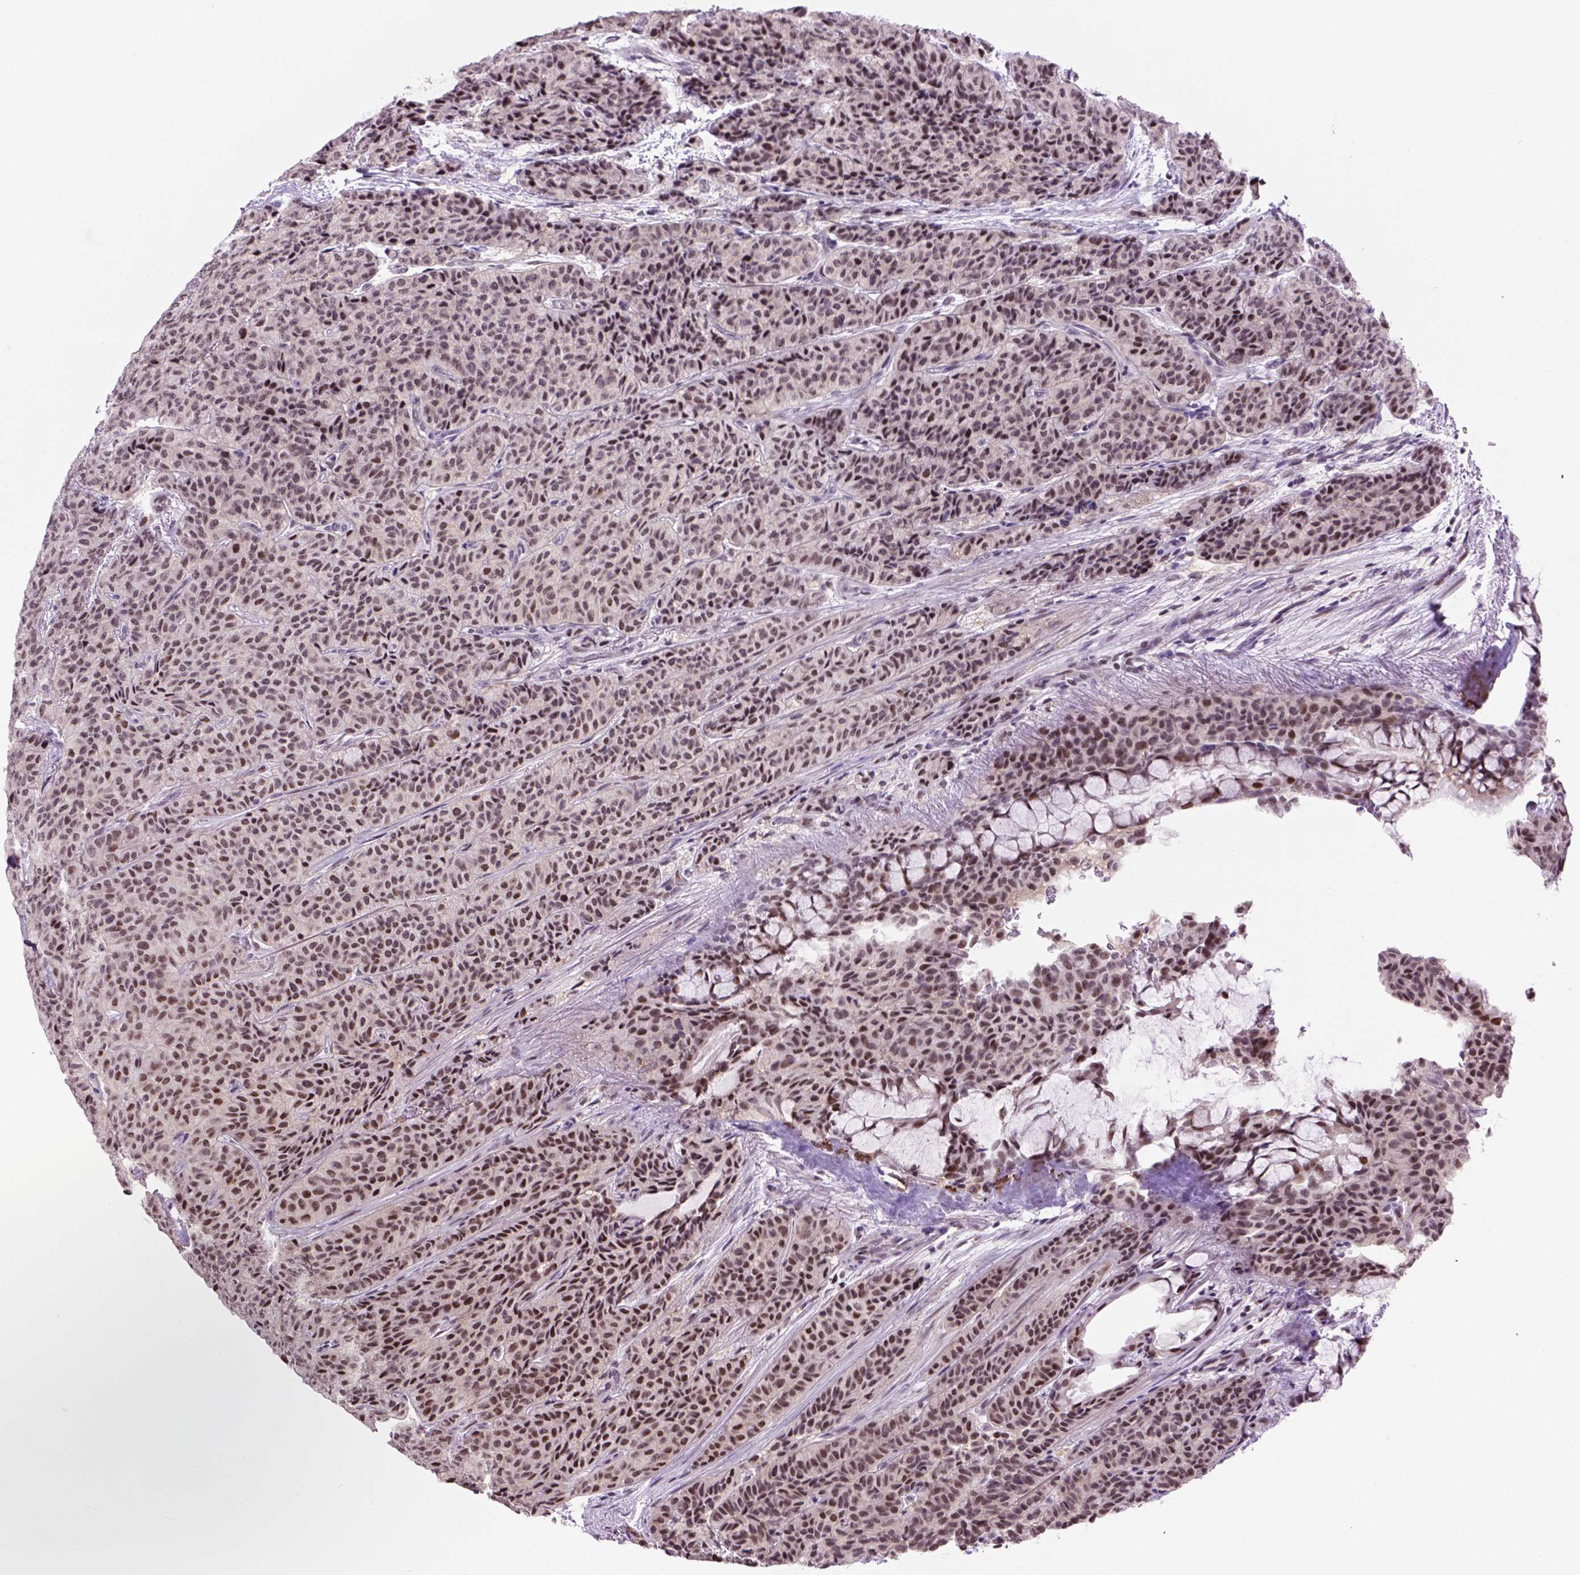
{"staining": {"intensity": "moderate", "quantity": "25%-75%", "location": "nuclear"}, "tissue": "carcinoid", "cell_type": "Tumor cells", "image_type": "cancer", "snomed": [{"axis": "morphology", "description": "Carcinoid, malignant, NOS"}, {"axis": "topography", "description": "Lung"}], "caption": "IHC (DAB (3,3'-diaminobenzidine)) staining of human carcinoid exhibits moderate nuclear protein positivity in about 25%-75% of tumor cells.", "gene": "TBPL1", "patient": {"sex": "male", "age": 71}}